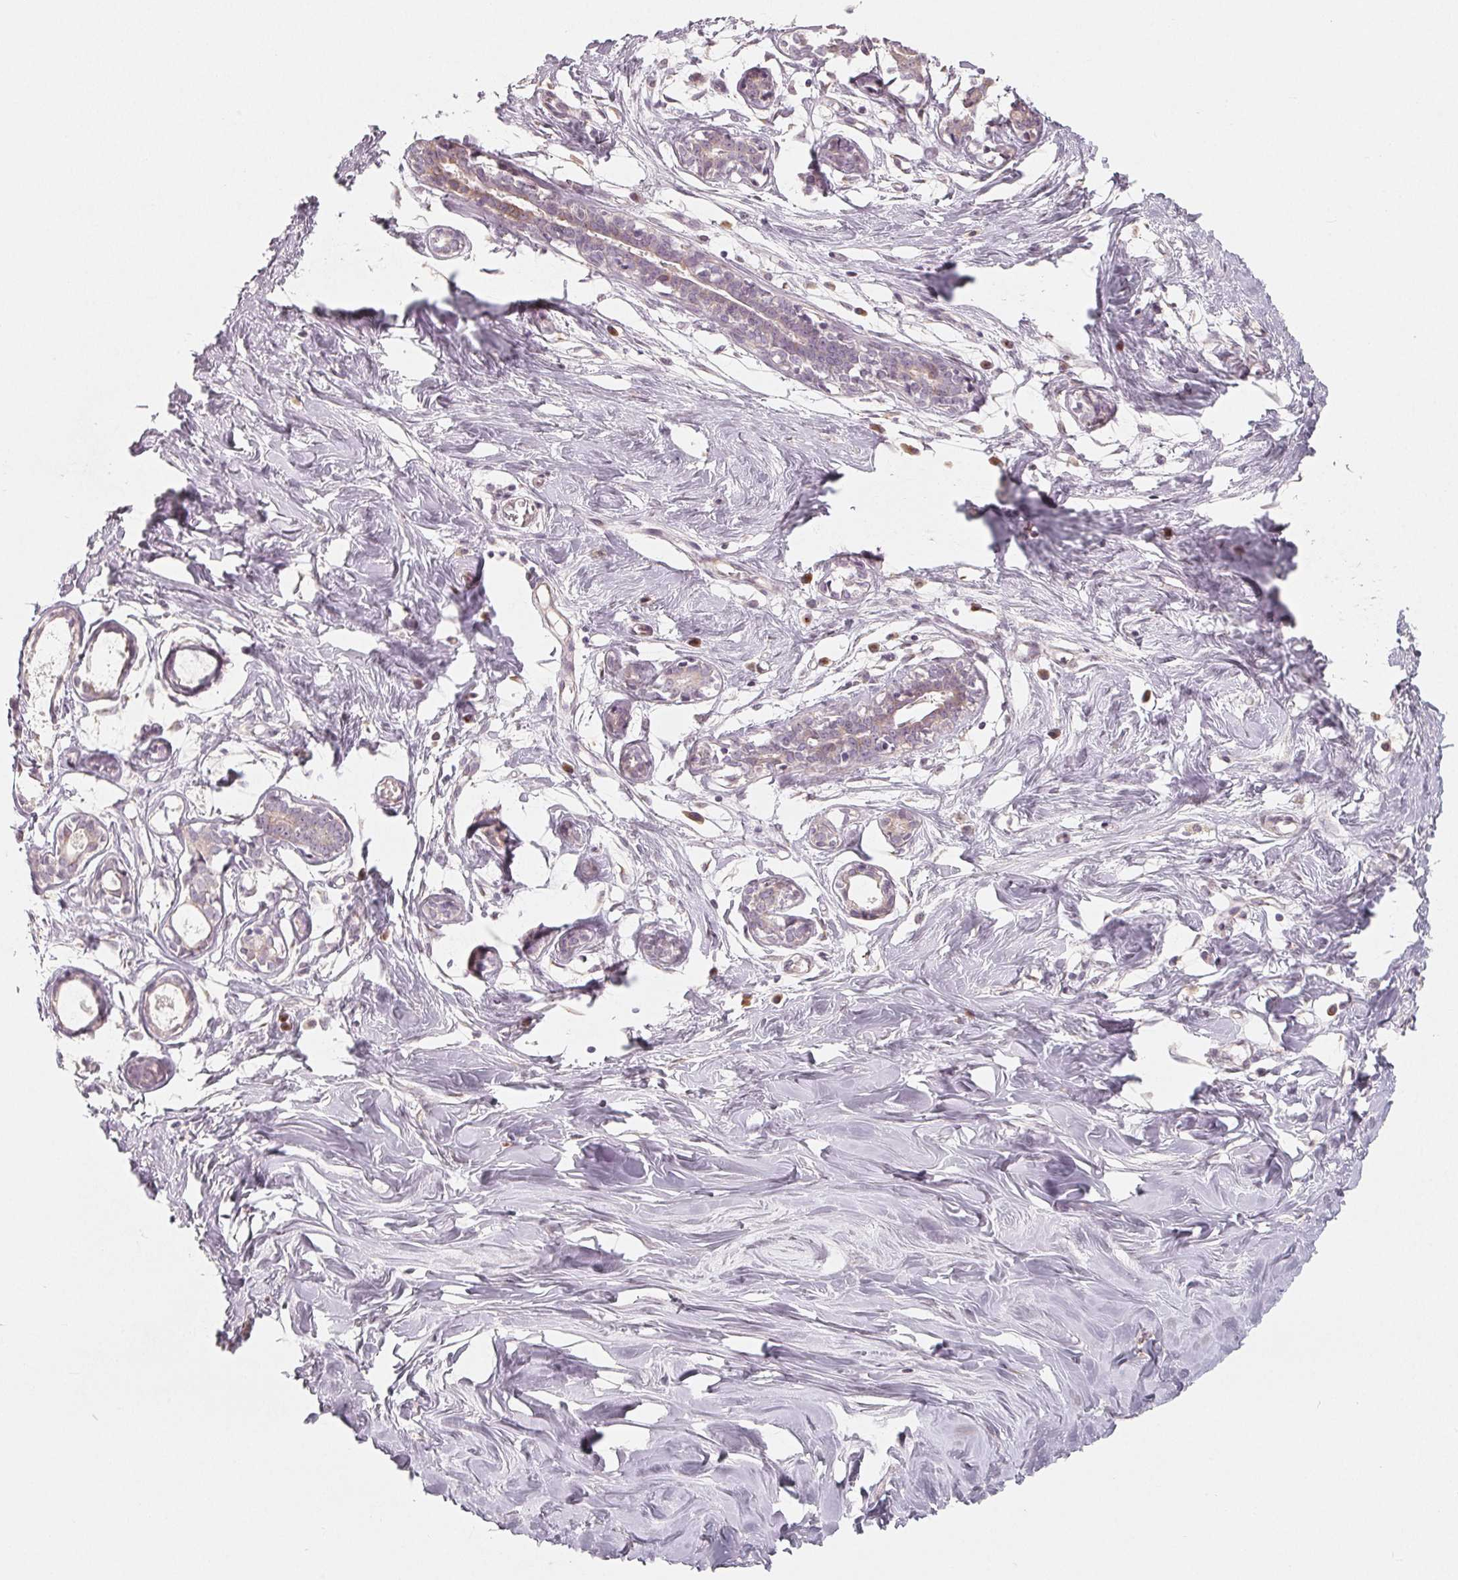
{"staining": {"intensity": "weak", "quantity": "25%-75%", "location": "cytoplasmic/membranous"}, "tissue": "breast", "cell_type": "Adipocytes", "image_type": "normal", "snomed": [{"axis": "morphology", "description": "Normal tissue, NOS"}, {"axis": "topography", "description": "Breast"}], "caption": "A high-resolution histopathology image shows IHC staining of benign breast, which displays weak cytoplasmic/membranous staining in approximately 25%-75% of adipocytes. (DAB (3,3'-diaminobenzidine) IHC, brown staining for protein, blue staining for nuclei).", "gene": "TMSB15B", "patient": {"sex": "female", "age": 27}}